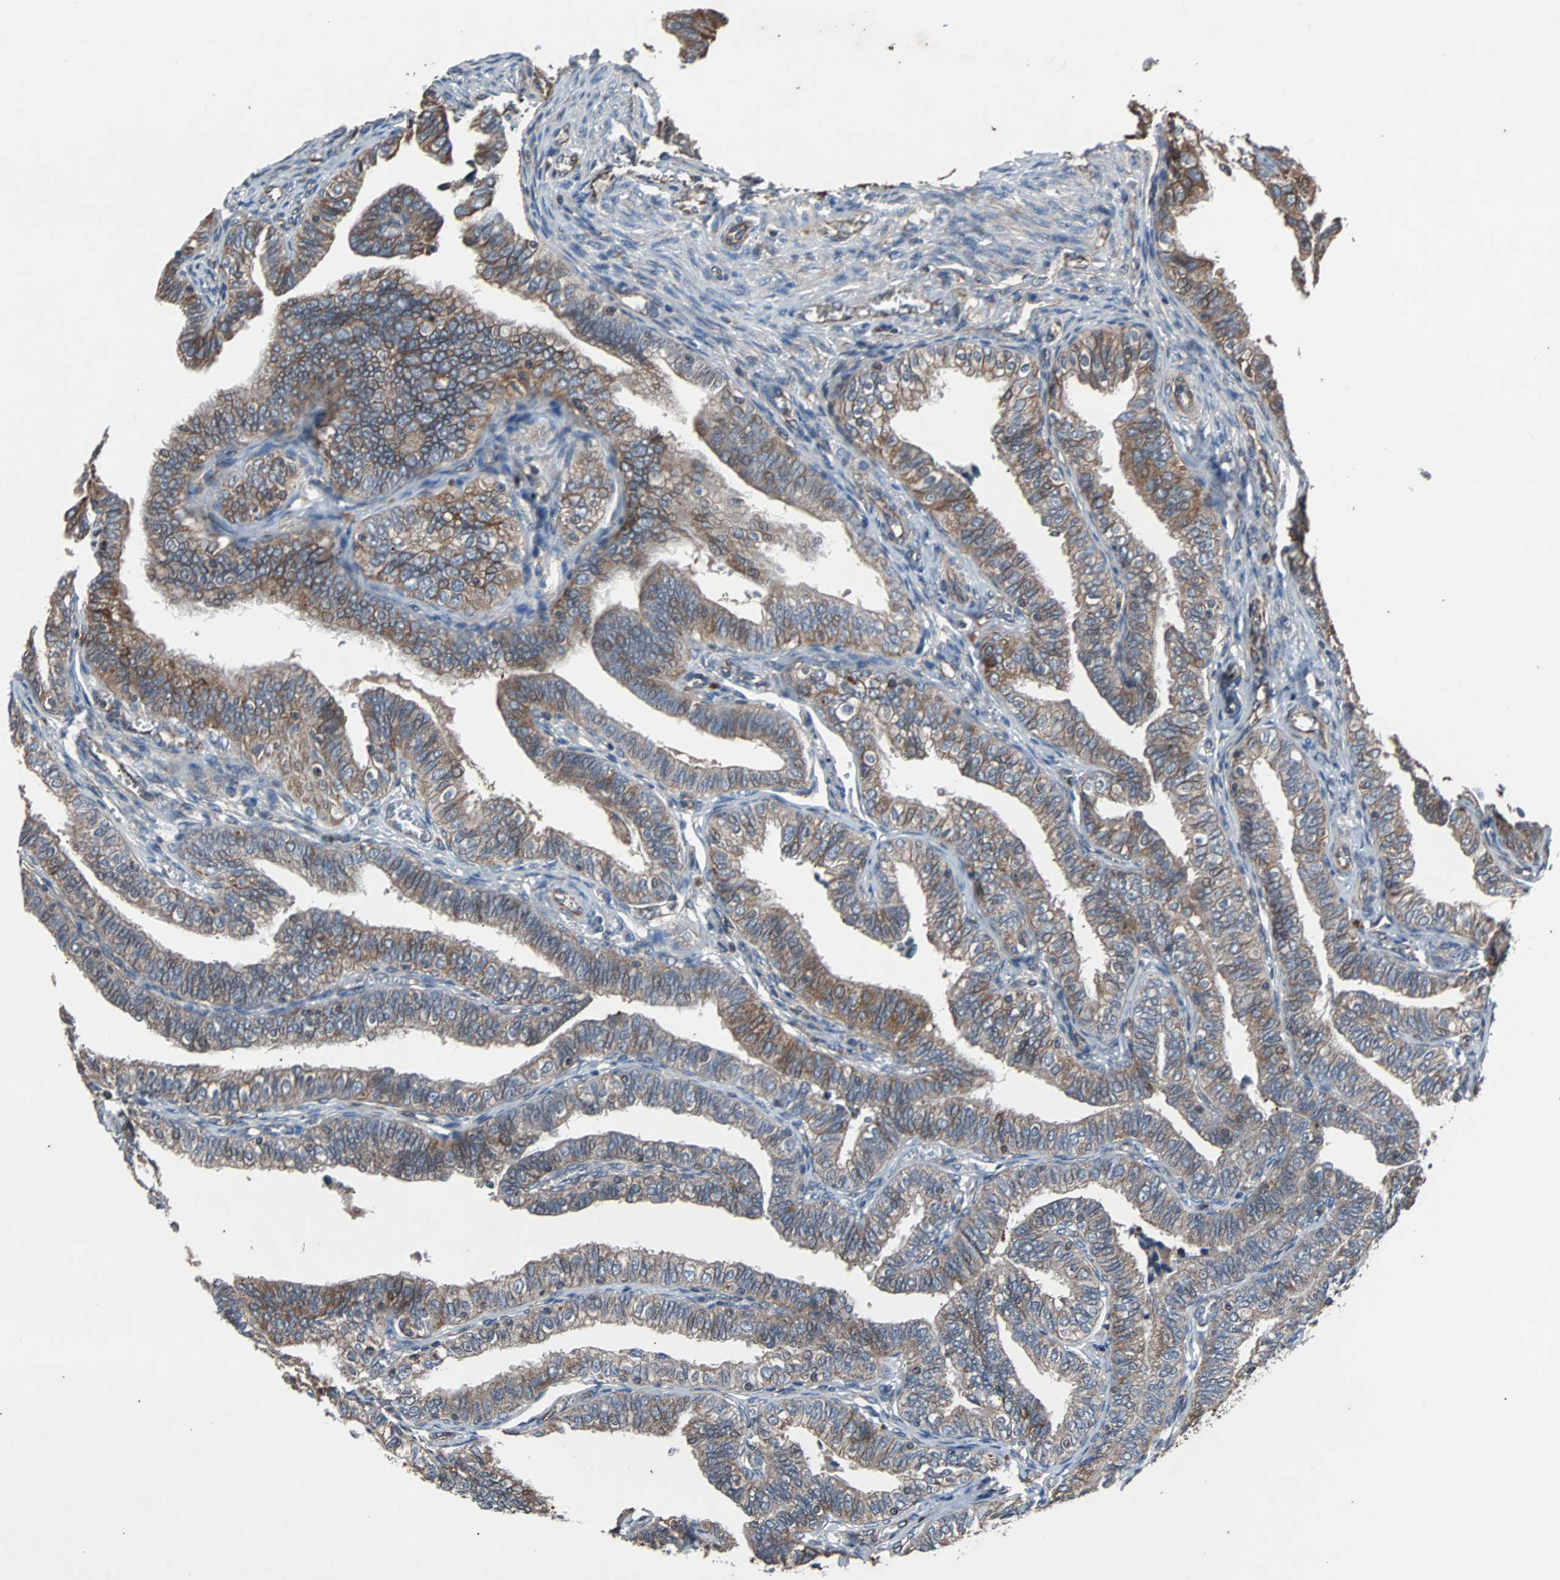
{"staining": {"intensity": "moderate", "quantity": ">75%", "location": "cytoplasmic/membranous"}, "tissue": "fallopian tube", "cell_type": "Glandular cells", "image_type": "normal", "snomed": [{"axis": "morphology", "description": "Normal tissue, NOS"}, {"axis": "topography", "description": "Fallopian tube"}], "caption": "Approximately >75% of glandular cells in unremarkable human fallopian tube exhibit moderate cytoplasmic/membranous protein expression as visualized by brown immunohistochemical staining.", "gene": "ACTR3", "patient": {"sex": "female", "age": 46}}